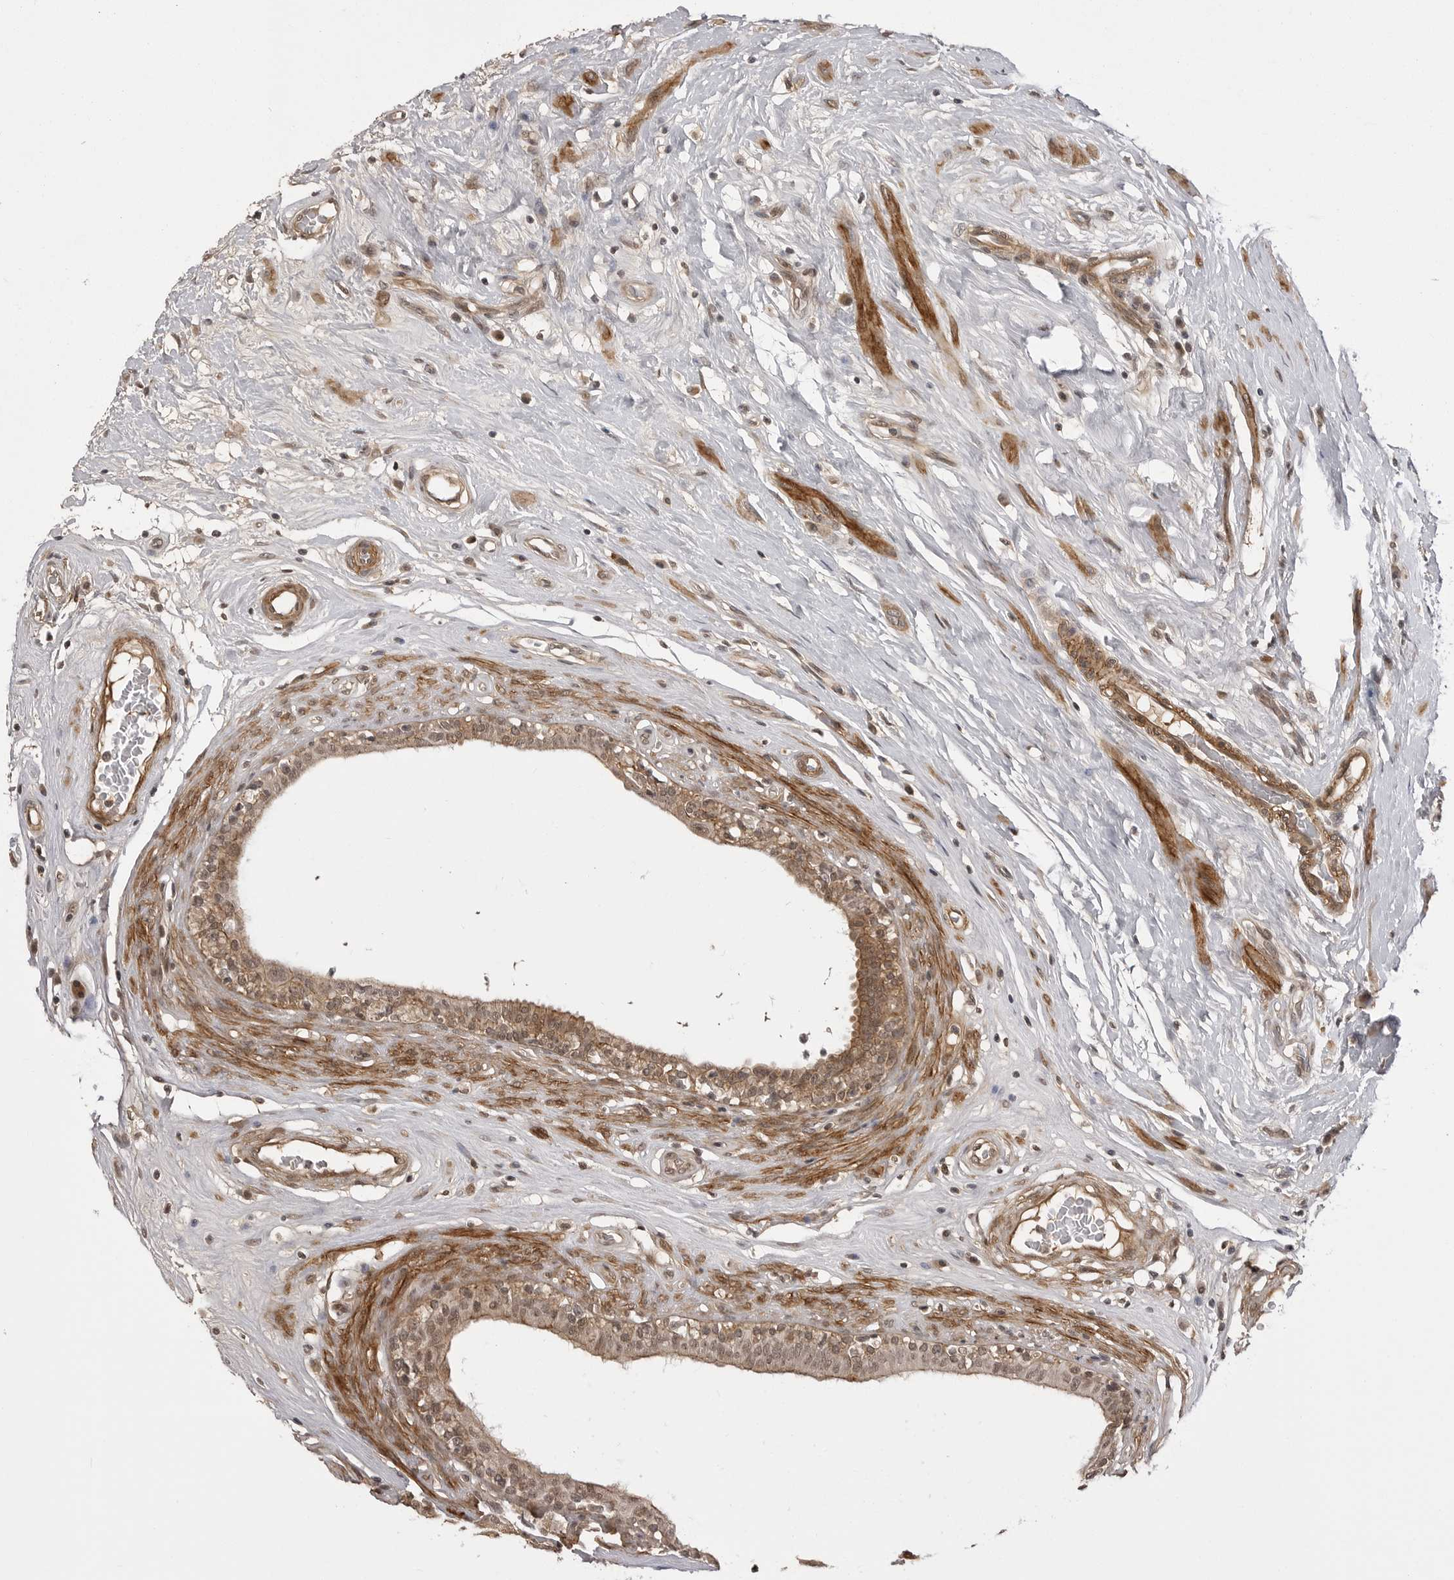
{"staining": {"intensity": "moderate", "quantity": ">75%", "location": "cytoplasmic/membranous,nuclear"}, "tissue": "epididymis", "cell_type": "Glandular cells", "image_type": "normal", "snomed": [{"axis": "morphology", "description": "Normal tissue, NOS"}, {"axis": "morphology", "description": "Inflammation, NOS"}, {"axis": "topography", "description": "Epididymis"}], "caption": "This image reveals unremarkable epididymis stained with immunohistochemistry (IHC) to label a protein in brown. The cytoplasmic/membranous,nuclear of glandular cells show moderate positivity for the protein. Nuclei are counter-stained blue.", "gene": "SORBS1", "patient": {"sex": "male", "age": 84}}